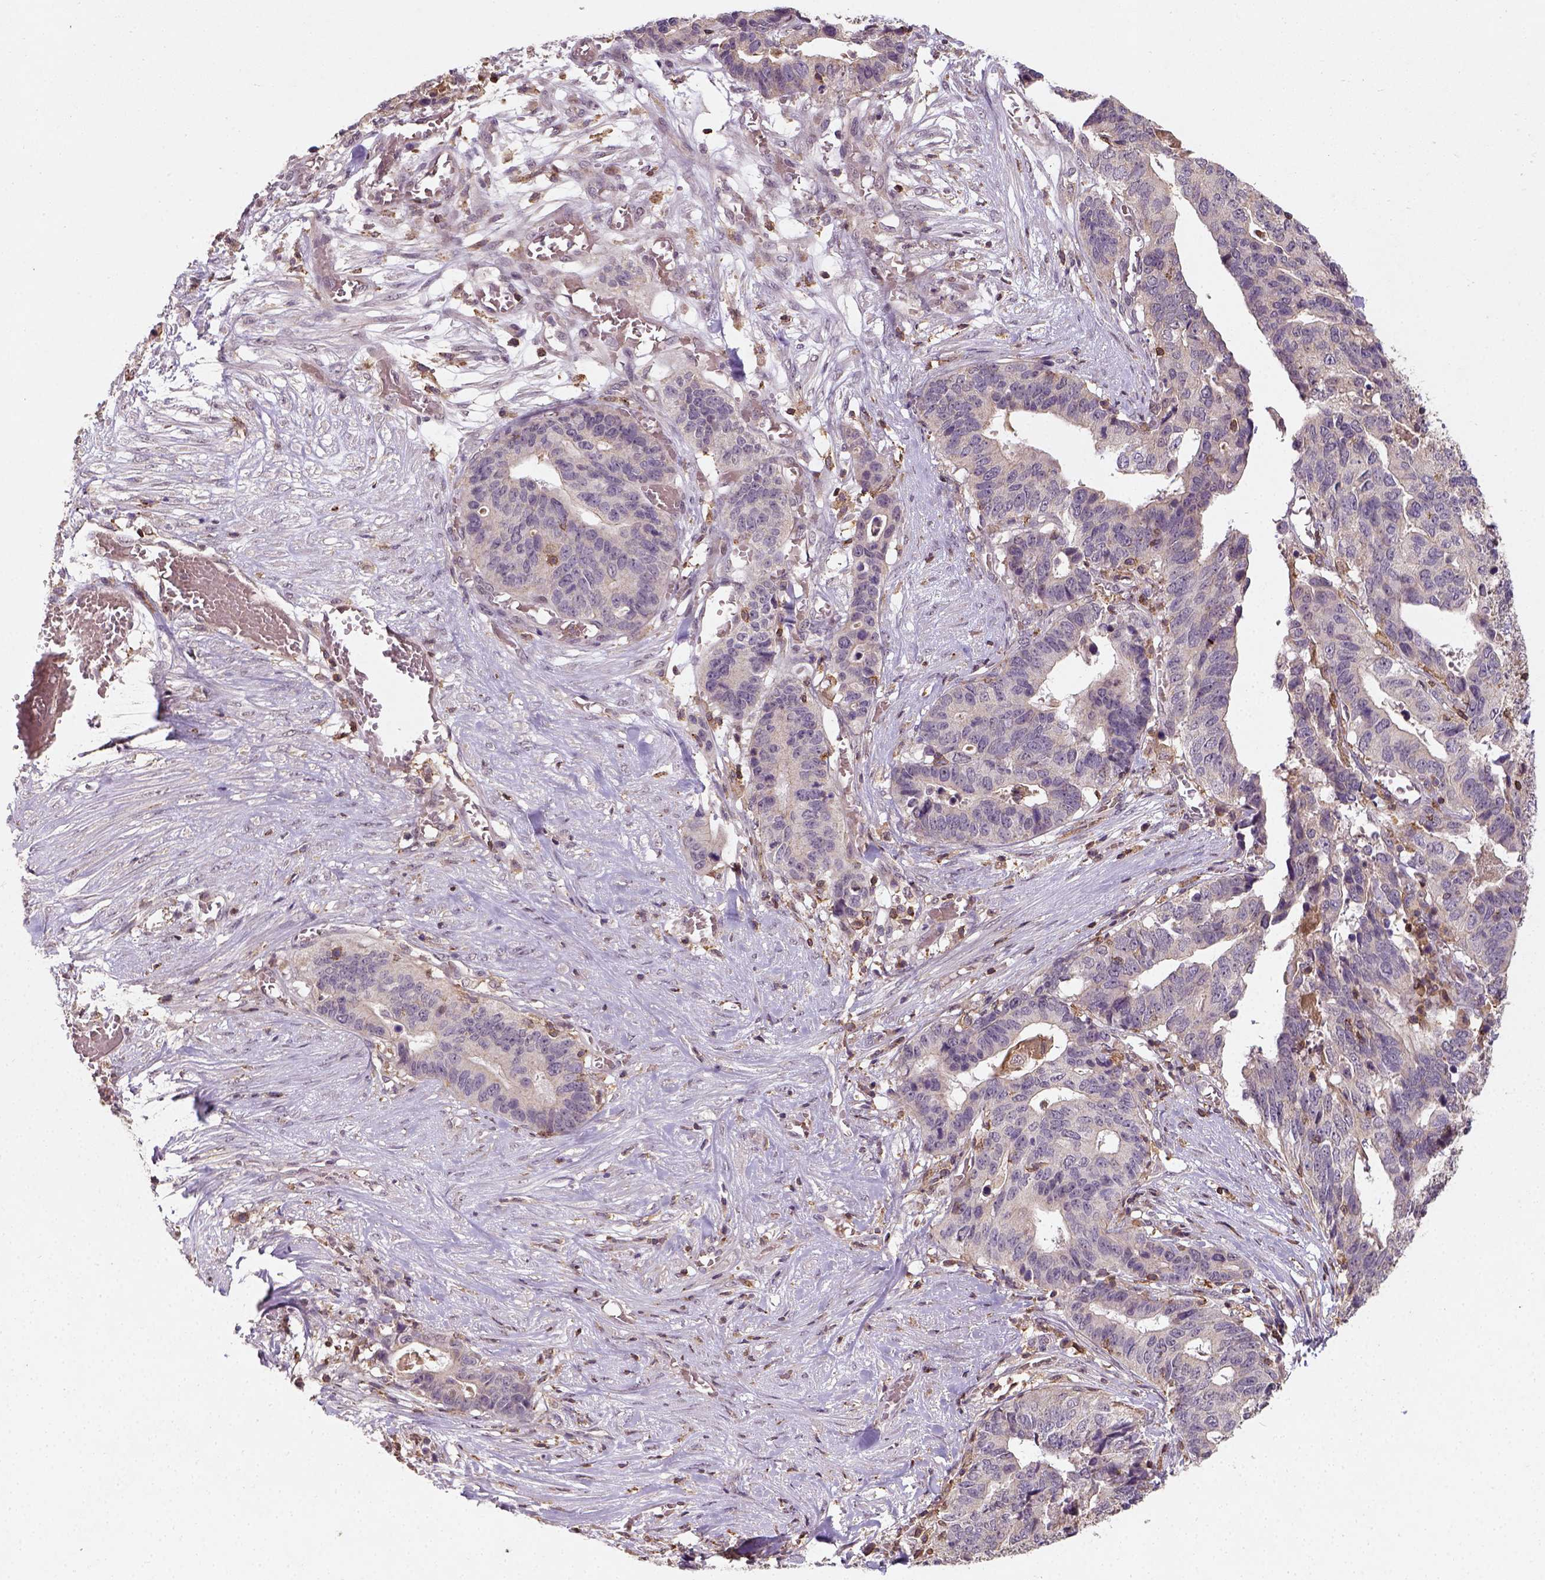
{"staining": {"intensity": "negative", "quantity": "none", "location": "none"}, "tissue": "stomach cancer", "cell_type": "Tumor cells", "image_type": "cancer", "snomed": [{"axis": "morphology", "description": "Adenocarcinoma, NOS"}, {"axis": "topography", "description": "Stomach, upper"}], "caption": "There is no significant staining in tumor cells of stomach cancer (adenocarcinoma). Nuclei are stained in blue.", "gene": "CAMKK1", "patient": {"sex": "female", "age": 67}}